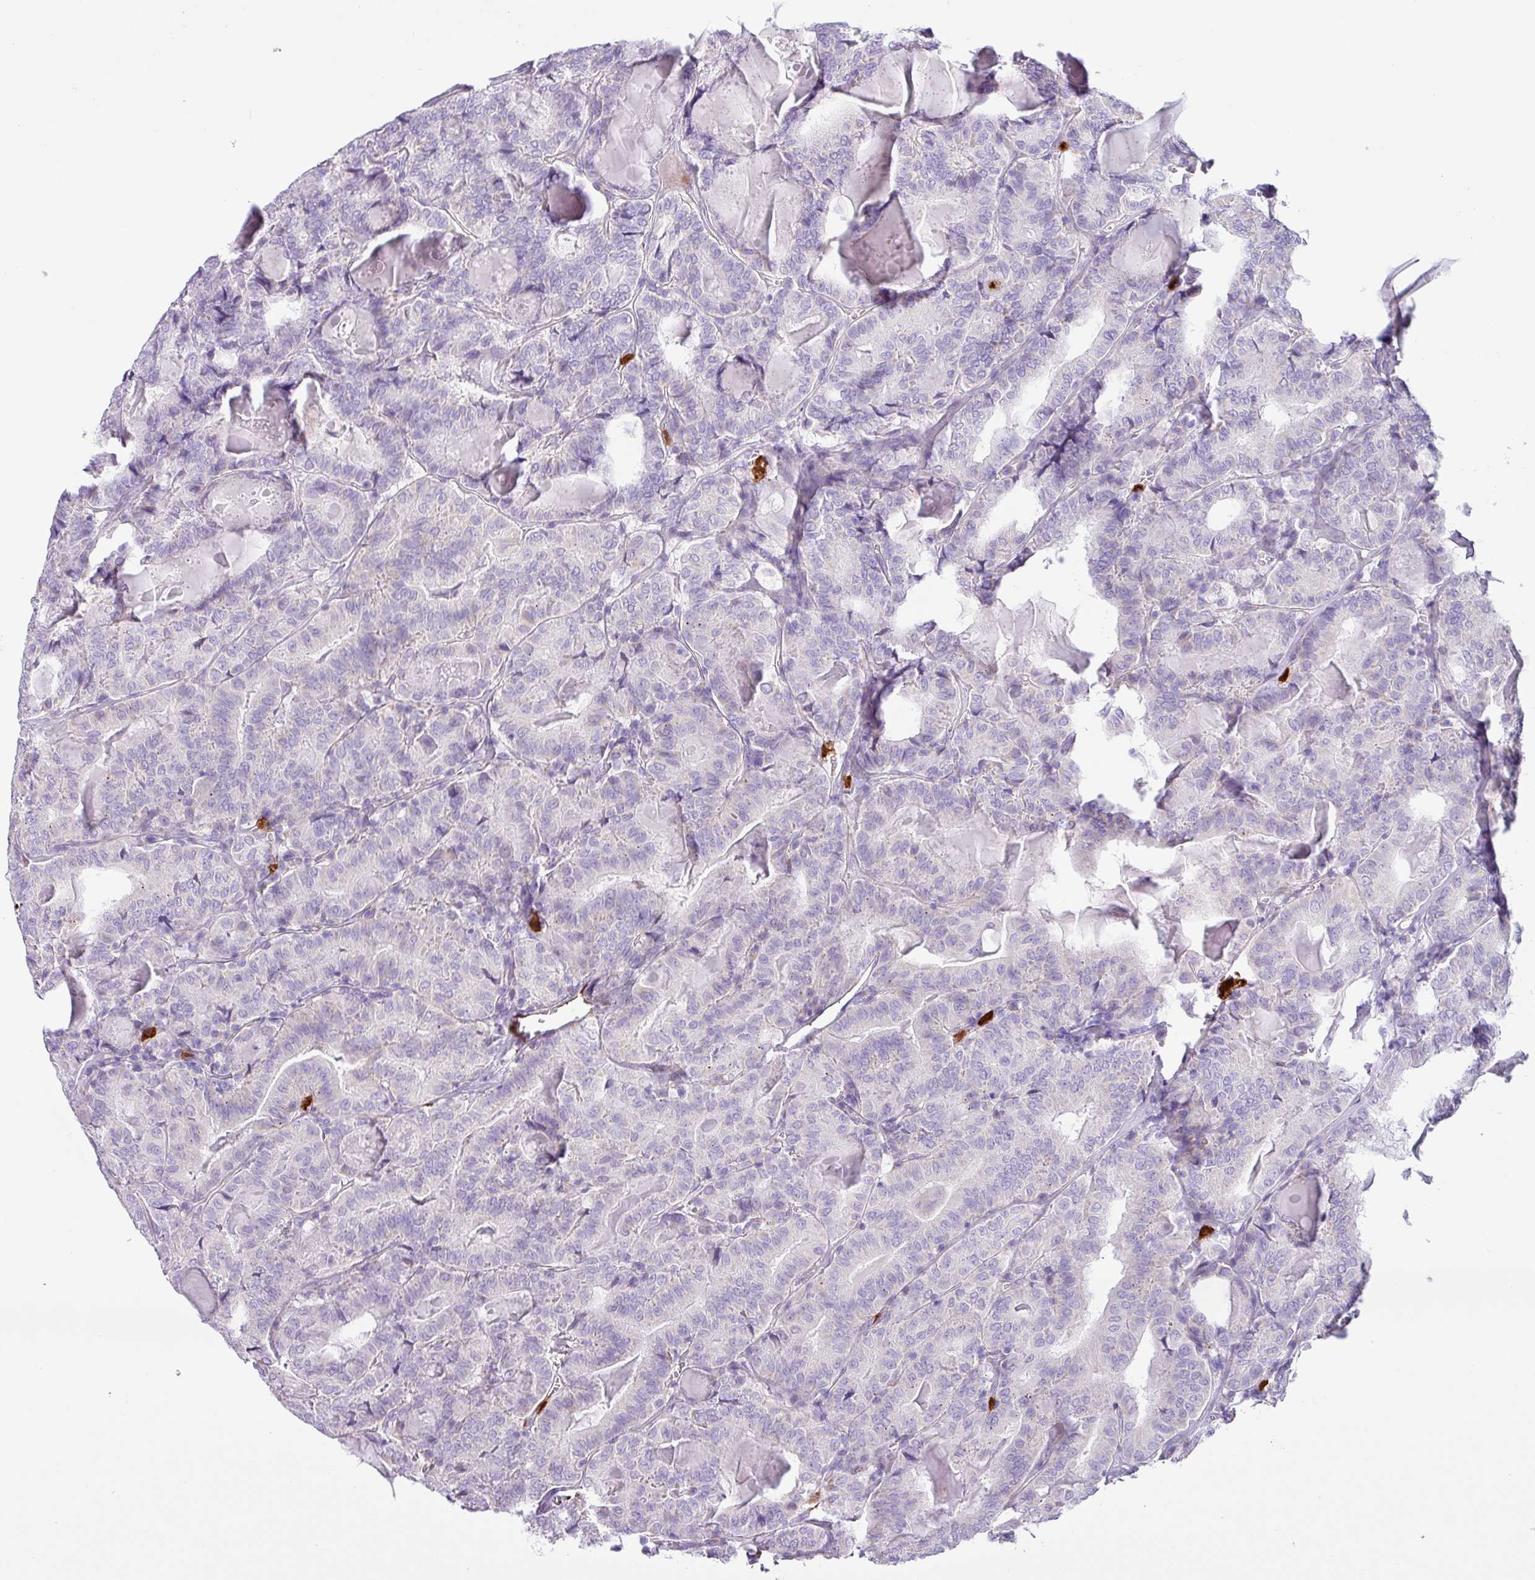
{"staining": {"intensity": "negative", "quantity": "none", "location": "none"}, "tissue": "thyroid cancer", "cell_type": "Tumor cells", "image_type": "cancer", "snomed": [{"axis": "morphology", "description": "Papillary adenocarcinoma, NOS"}, {"axis": "topography", "description": "Thyroid gland"}], "caption": "The IHC histopathology image has no significant staining in tumor cells of thyroid cancer (papillary adenocarcinoma) tissue.", "gene": "SH2D3C", "patient": {"sex": "female", "age": 72}}